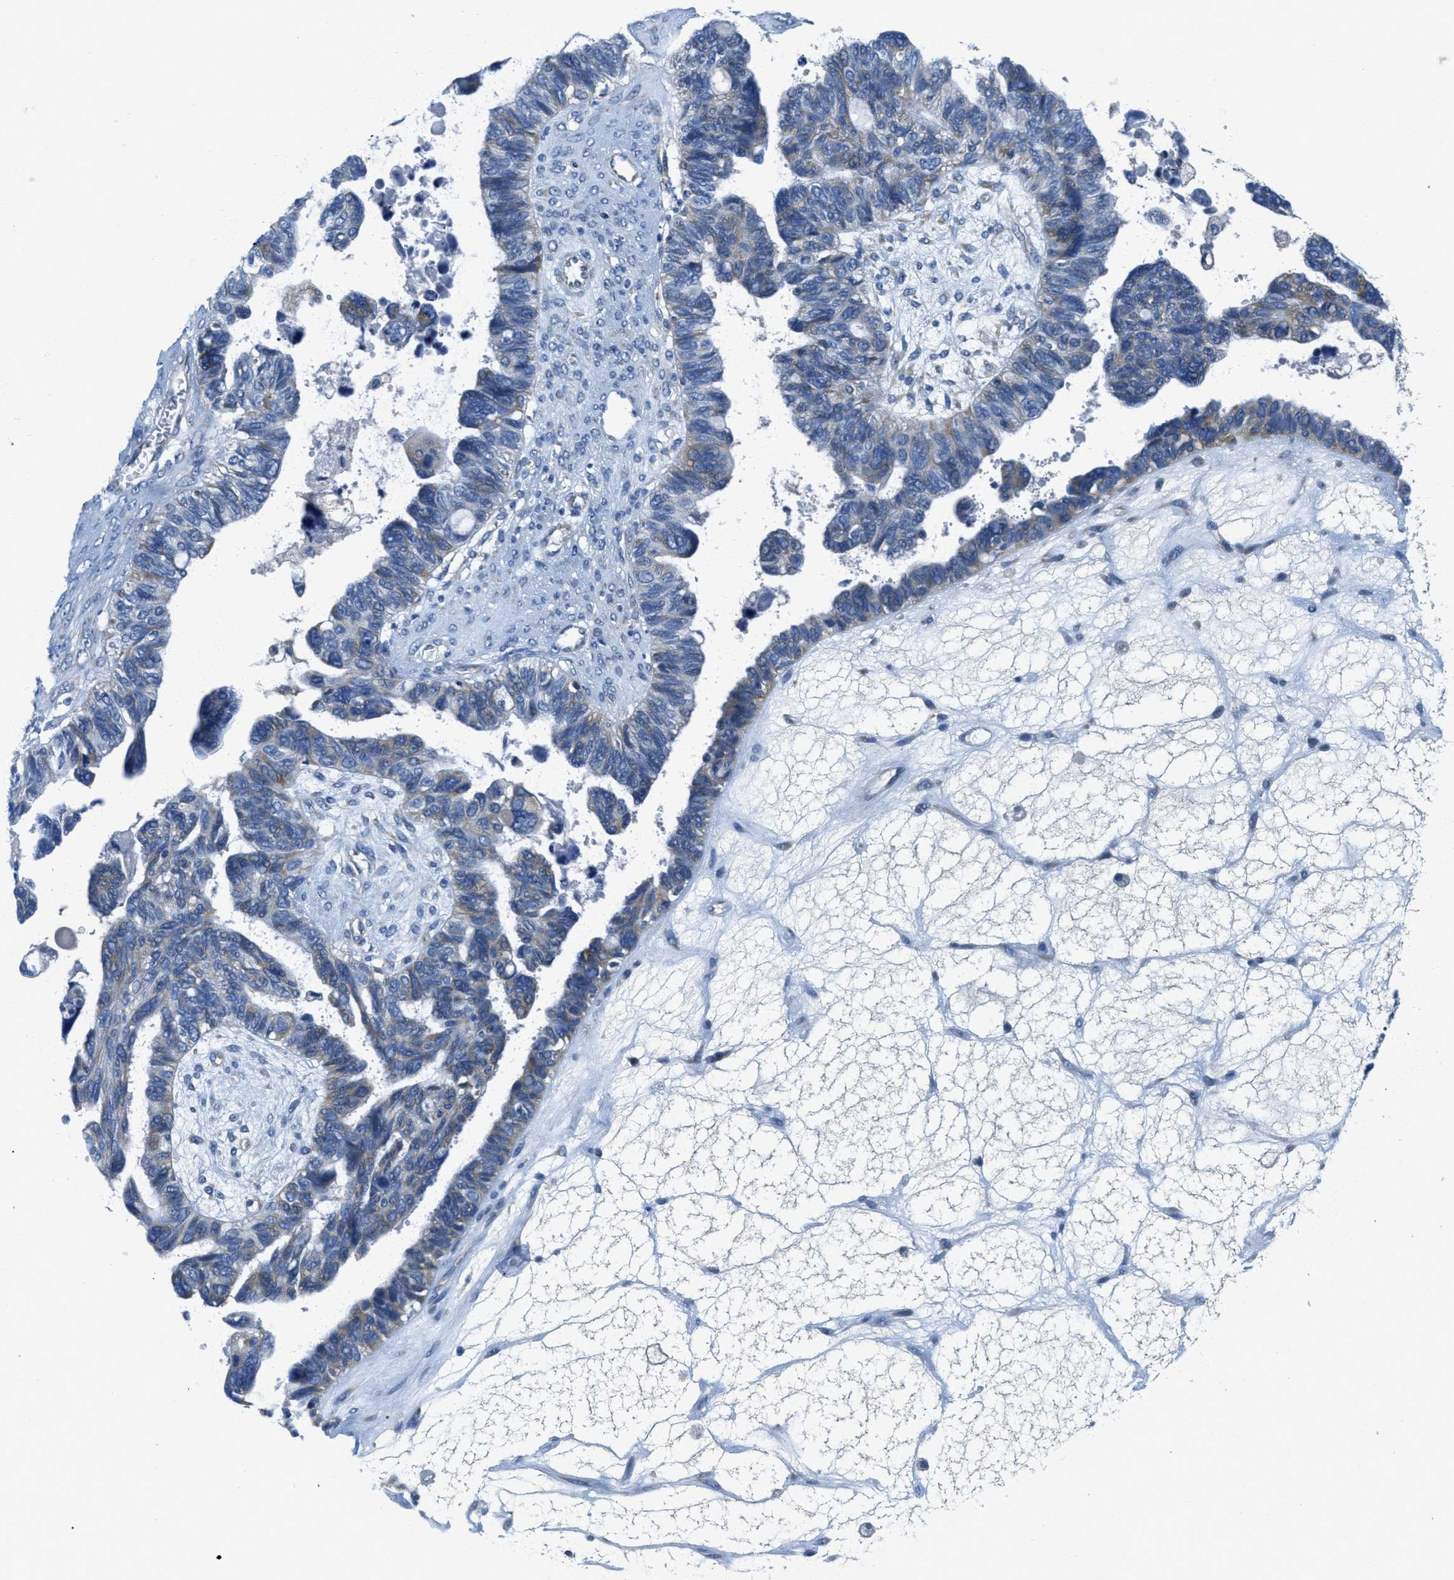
{"staining": {"intensity": "weak", "quantity": "<25%", "location": "cytoplasmic/membranous"}, "tissue": "ovarian cancer", "cell_type": "Tumor cells", "image_type": "cancer", "snomed": [{"axis": "morphology", "description": "Cystadenocarcinoma, serous, NOS"}, {"axis": "topography", "description": "Ovary"}], "caption": "The immunohistochemistry histopathology image has no significant expression in tumor cells of ovarian serous cystadenocarcinoma tissue.", "gene": "CA4", "patient": {"sex": "female", "age": 79}}